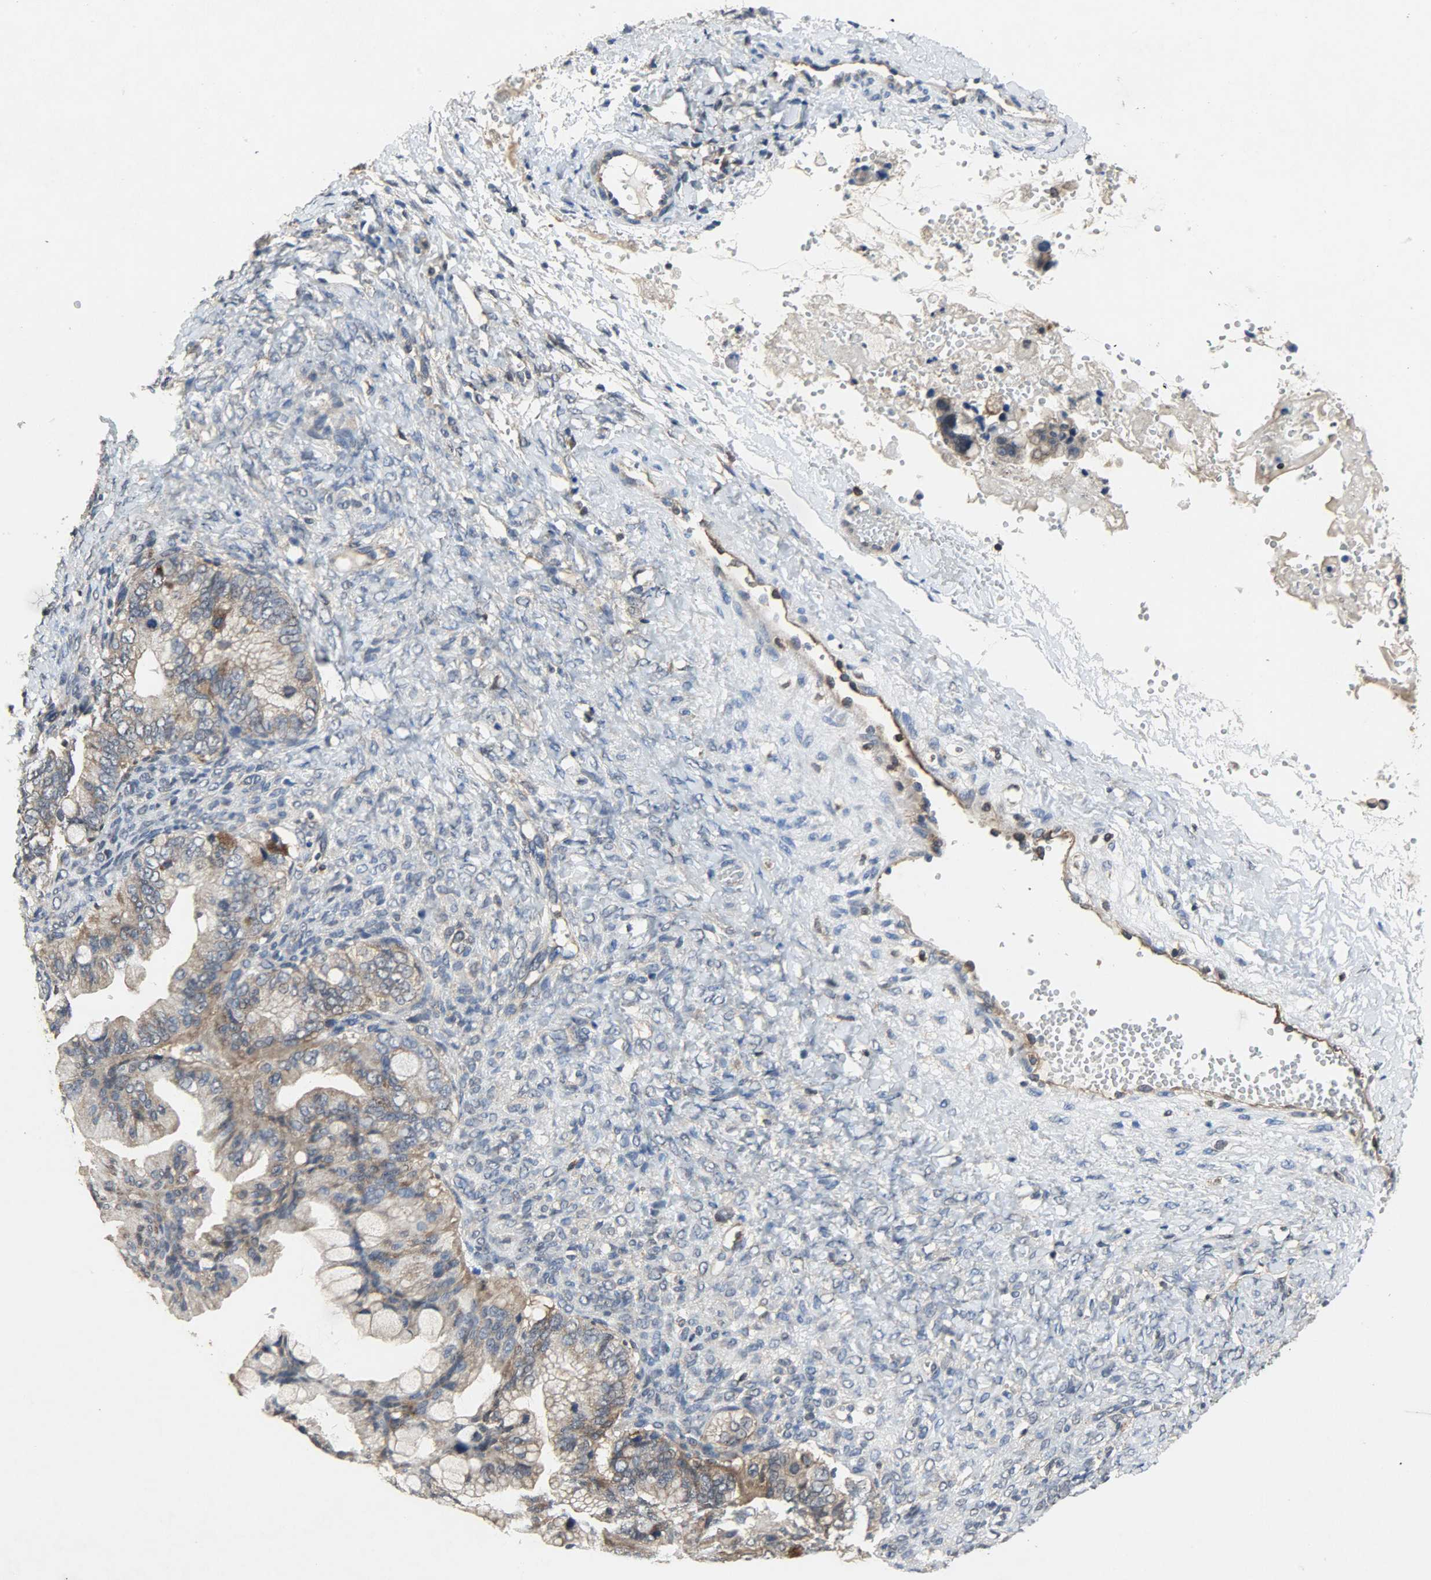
{"staining": {"intensity": "moderate", "quantity": ">75%", "location": "cytoplasmic/membranous"}, "tissue": "ovarian cancer", "cell_type": "Tumor cells", "image_type": "cancer", "snomed": [{"axis": "morphology", "description": "Cystadenocarcinoma, mucinous, NOS"}, {"axis": "topography", "description": "Ovary"}], "caption": "An image of ovarian cancer (mucinous cystadenocarcinoma) stained for a protein reveals moderate cytoplasmic/membranous brown staining in tumor cells.", "gene": "TRIM21", "patient": {"sex": "female", "age": 36}}